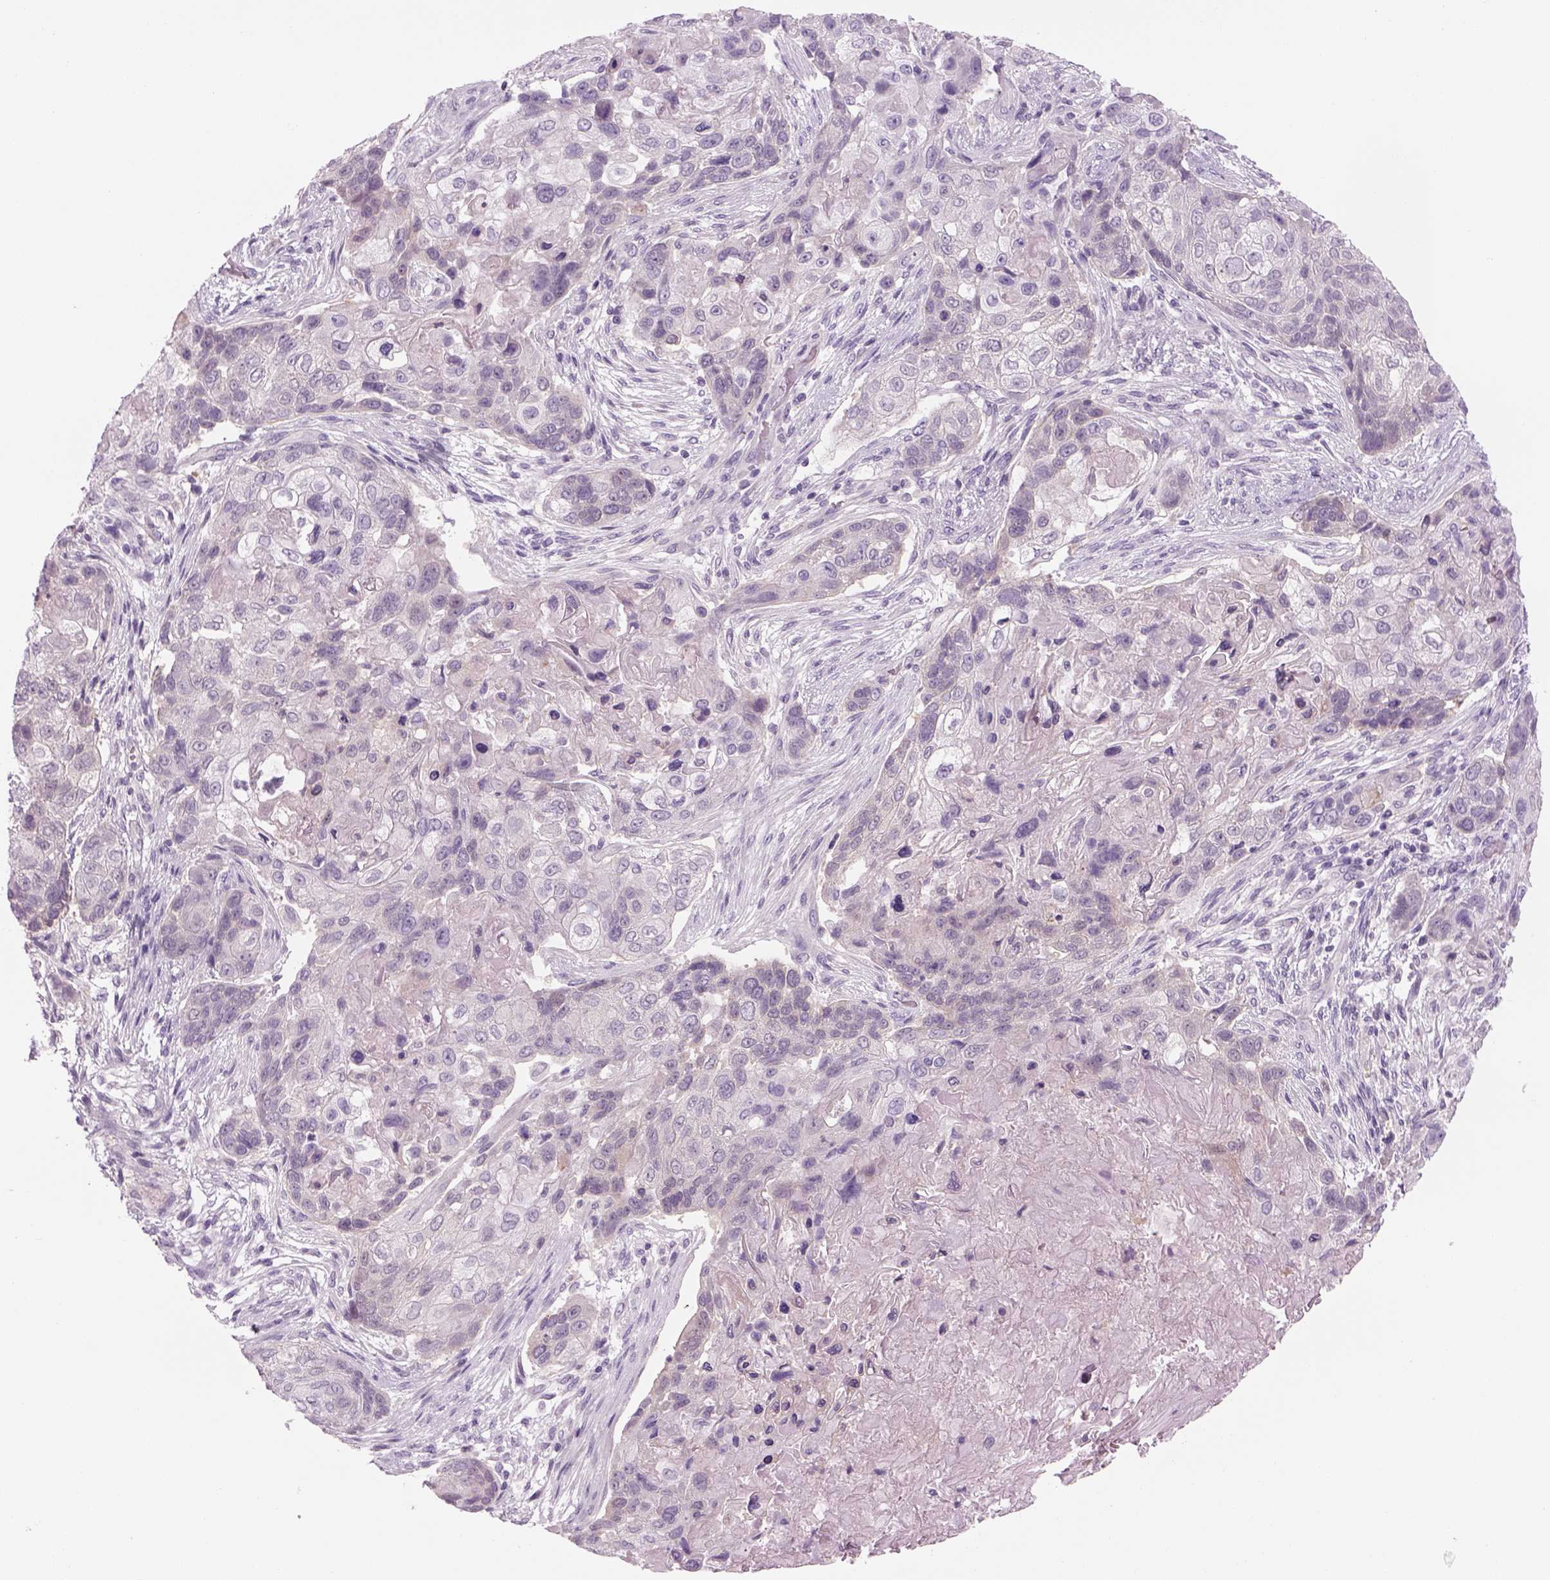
{"staining": {"intensity": "negative", "quantity": "none", "location": "none"}, "tissue": "lung cancer", "cell_type": "Tumor cells", "image_type": "cancer", "snomed": [{"axis": "morphology", "description": "Squamous cell carcinoma, NOS"}, {"axis": "topography", "description": "Lung"}], "caption": "Human squamous cell carcinoma (lung) stained for a protein using immunohistochemistry exhibits no positivity in tumor cells.", "gene": "MDH1B", "patient": {"sex": "male", "age": 69}}